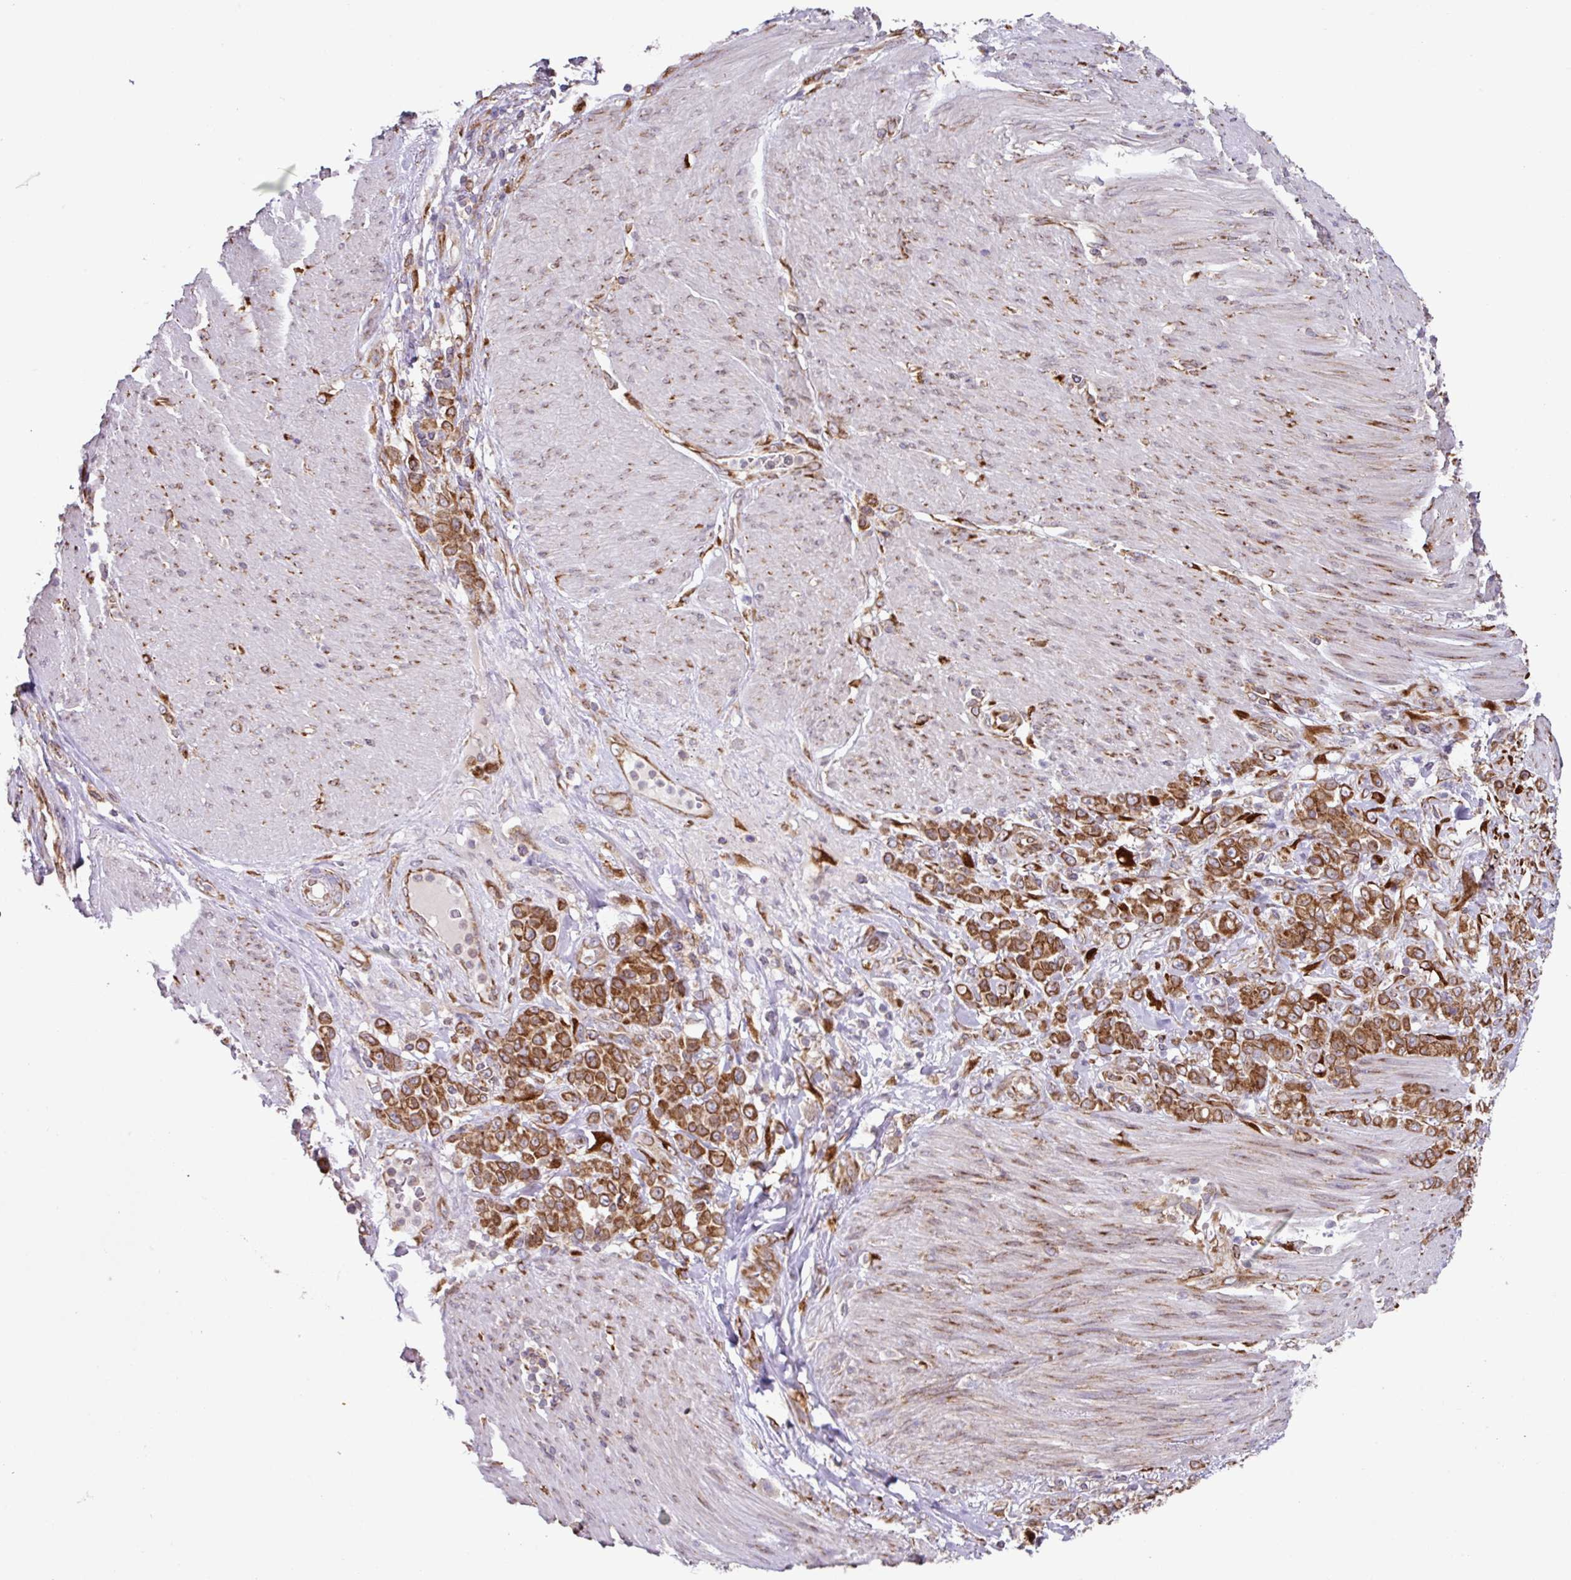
{"staining": {"intensity": "strong", "quantity": ">75%", "location": "cytoplasmic/membranous"}, "tissue": "stomach cancer", "cell_type": "Tumor cells", "image_type": "cancer", "snomed": [{"axis": "morphology", "description": "Adenocarcinoma, NOS"}, {"axis": "topography", "description": "Stomach"}], "caption": "Adenocarcinoma (stomach) tissue reveals strong cytoplasmic/membranous positivity in approximately >75% of tumor cells", "gene": "SLC39A7", "patient": {"sex": "female", "age": 79}}